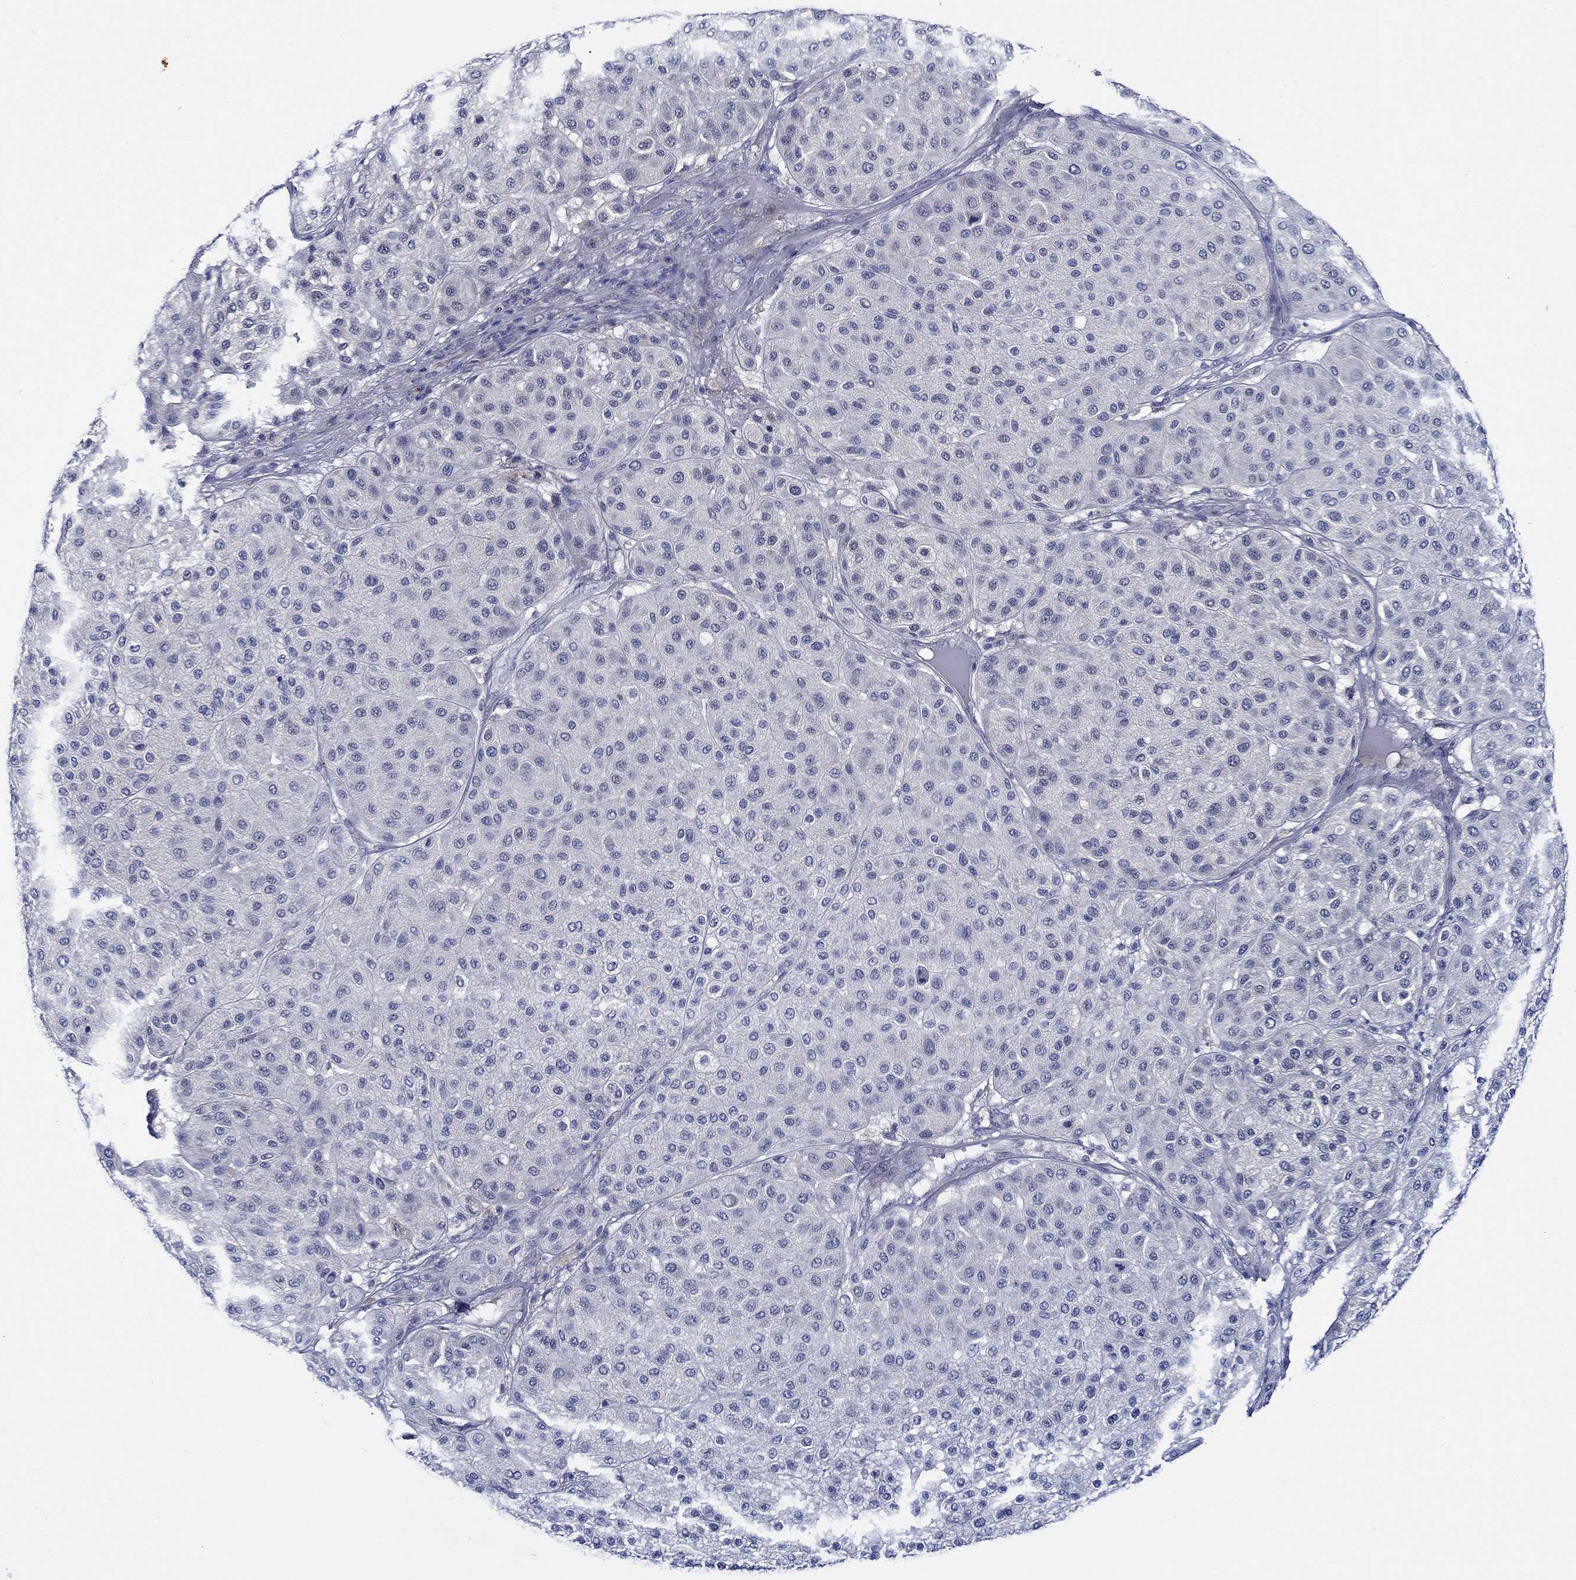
{"staining": {"intensity": "negative", "quantity": "none", "location": "none"}, "tissue": "melanoma", "cell_type": "Tumor cells", "image_type": "cancer", "snomed": [{"axis": "morphology", "description": "Malignant melanoma, Metastatic site"}, {"axis": "topography", "description": "Smooth muscle"}], "caption": "This is an IHC histopathology image of human malignant melanoma (metastatic site). There is no staining in tumor cells.", "gene": "ALOX12", "patient": {"sex": "male", "age": 41}}